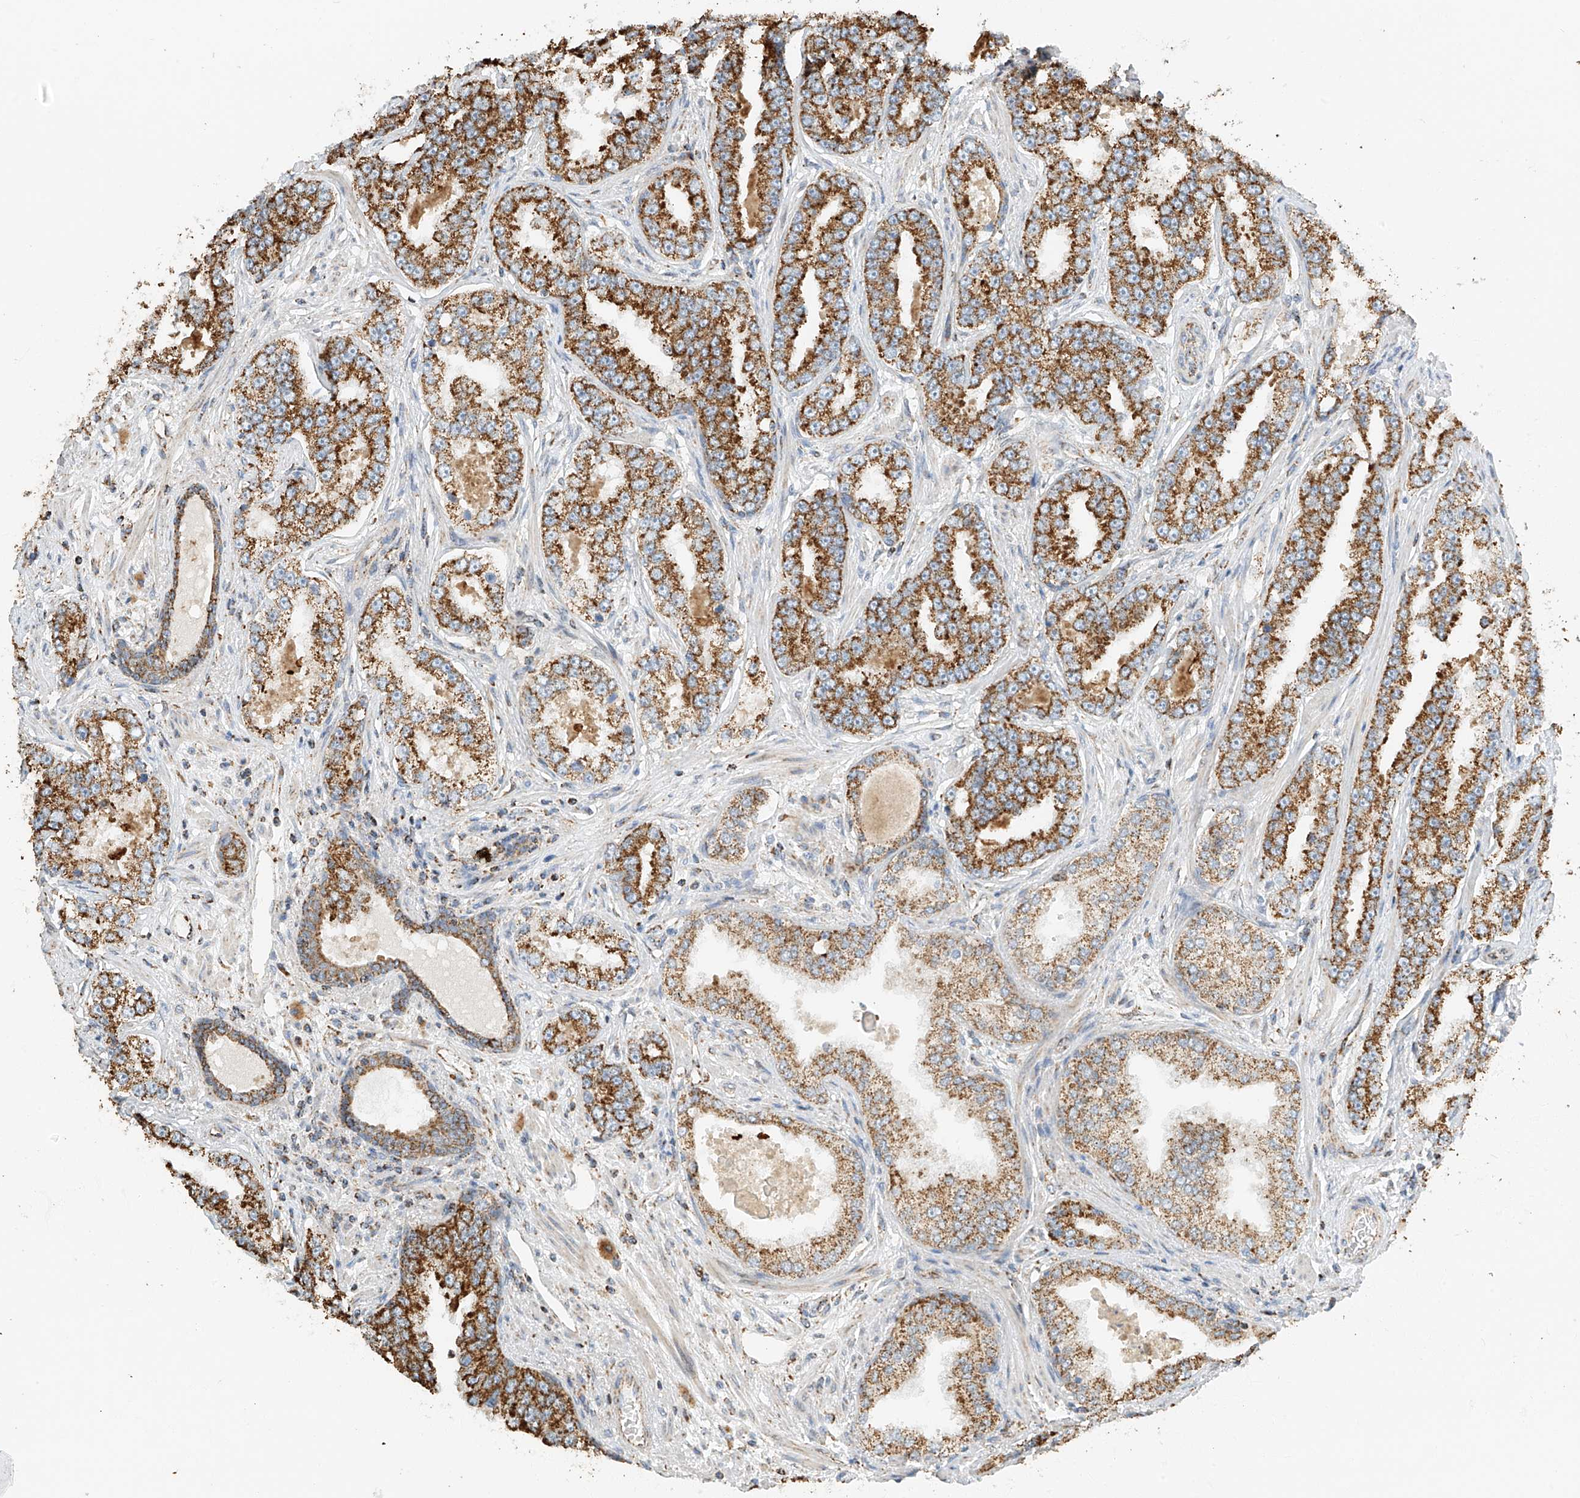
{"staining": {"intensity": "strong", "quantity": ">75%", "location": "cytoplasmic/membranous"}, "tissue": "prostate cancer", "cell_type": "Tumor cells", "image_type": "cancer", "snomed": [{"axis": "morphology", "description": "Normal tissue, NOS"}, {"axis": "morphology", "description": "Adenocarcinoma, High grade"}, {"axis": "topography", "description": "Prostate"}], "caption": "DAB (3,3'-diaminobenzidine) immunohistochemical staining of human prostate cancer (adenocarcinoma (high-grade)) displays strong cytoplasmic/membranous protein staining in about >75% of tumor cells.", "gene": "YIPF7", "patient": {"sex": "male", "age": 83}}